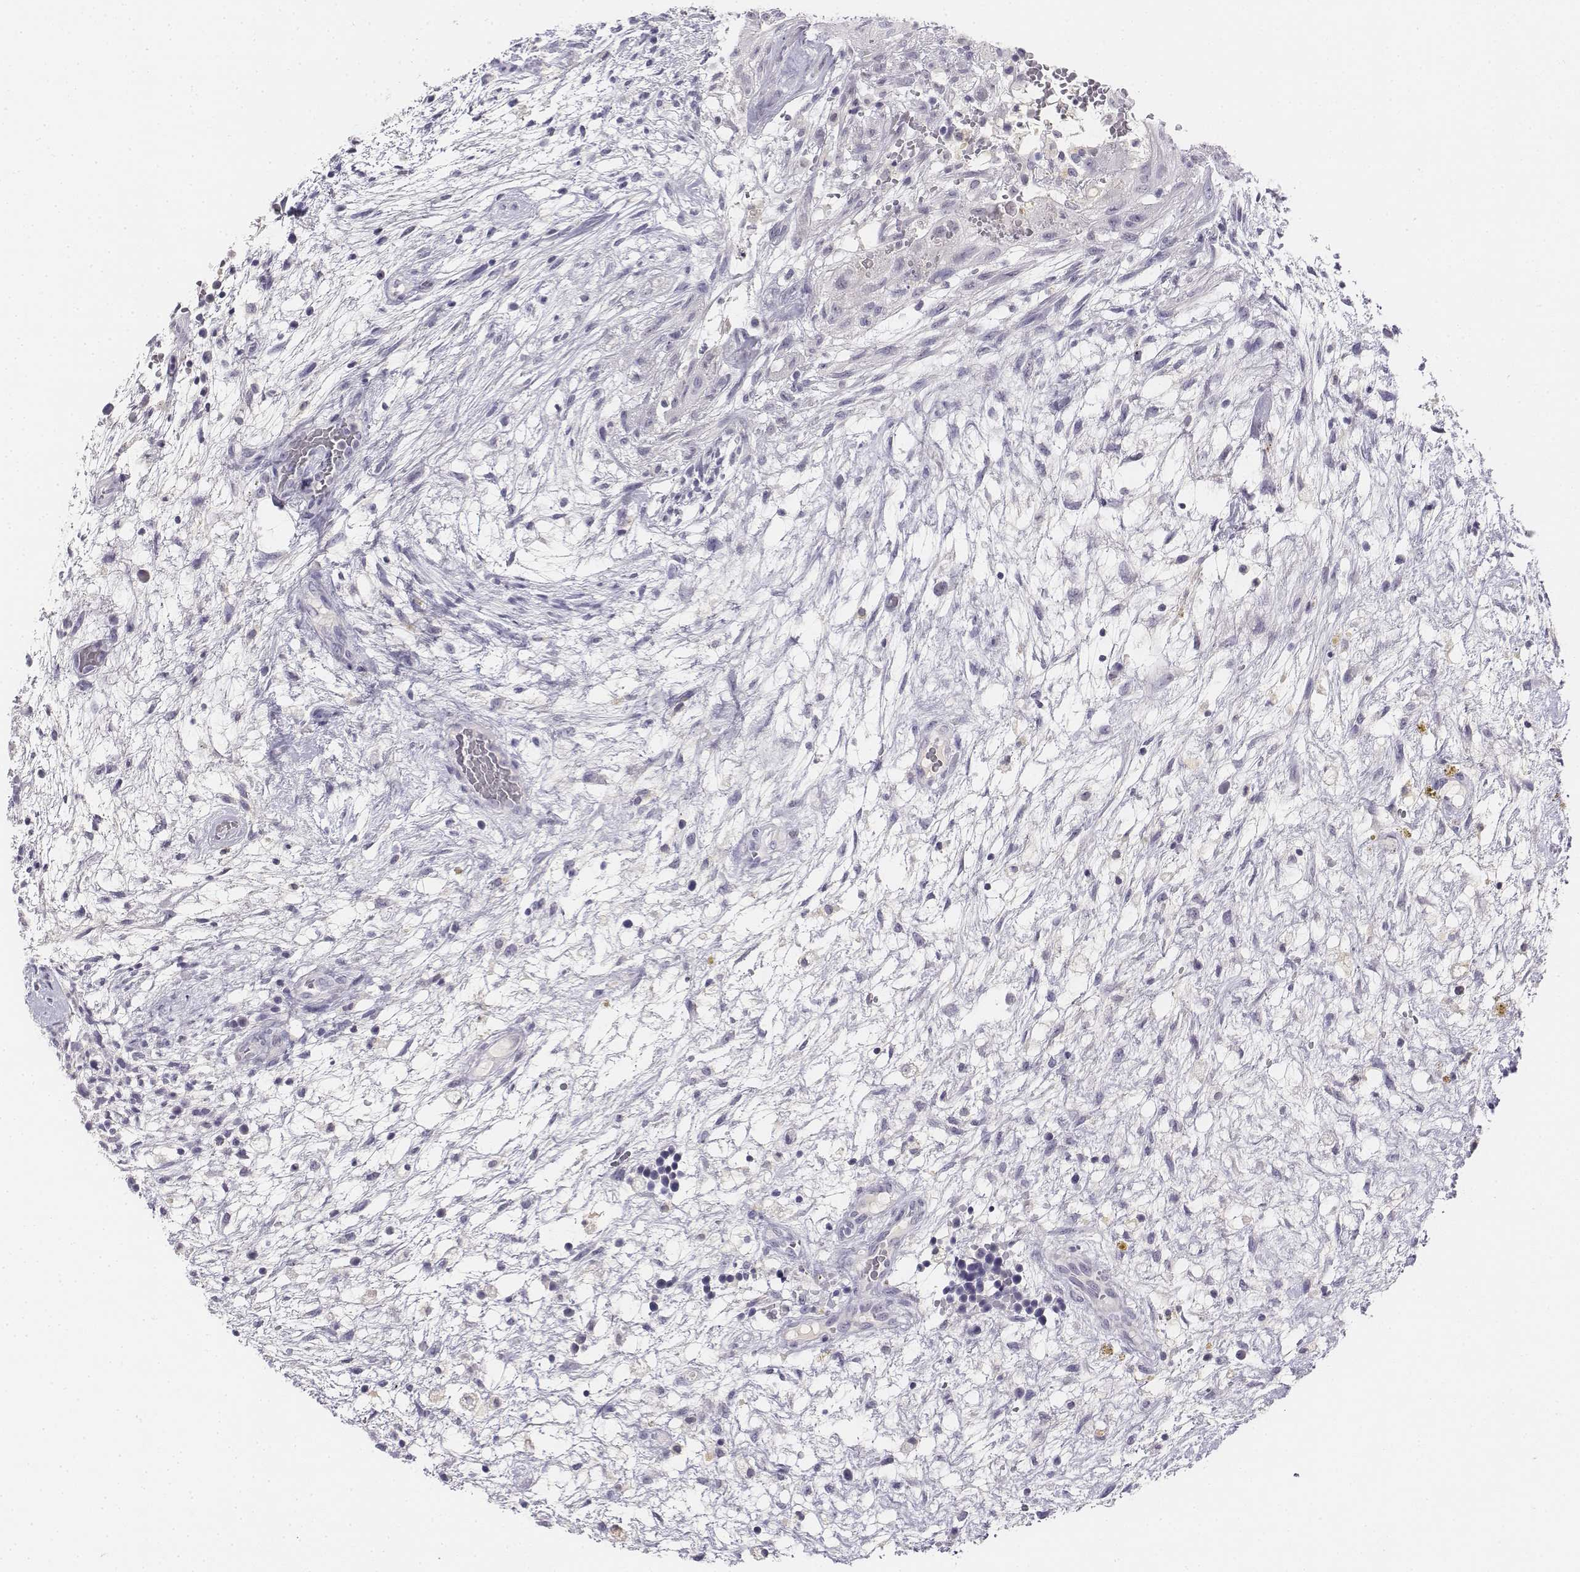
{"staining": {"intensity": "negative", "quantity": "none", "location": "none"}, "tissue": "testis cancer", "cell_type": "Tumor cells", "image_type": "cancer", "snomed": [{"axis": "morphology", "description": "Normal tissue, NOS"}, {"axis": "morphology", "description": "Carcinoma, Embryonal, NOS"}, {"axis": "topography", "description": "Testis"}], "caption": "Immunohistochemical staining of human testis cancer reveals no significant positivity in tumor cells.", "gene": "UCN2", "patient": {"sex": "male", "age": 32}}